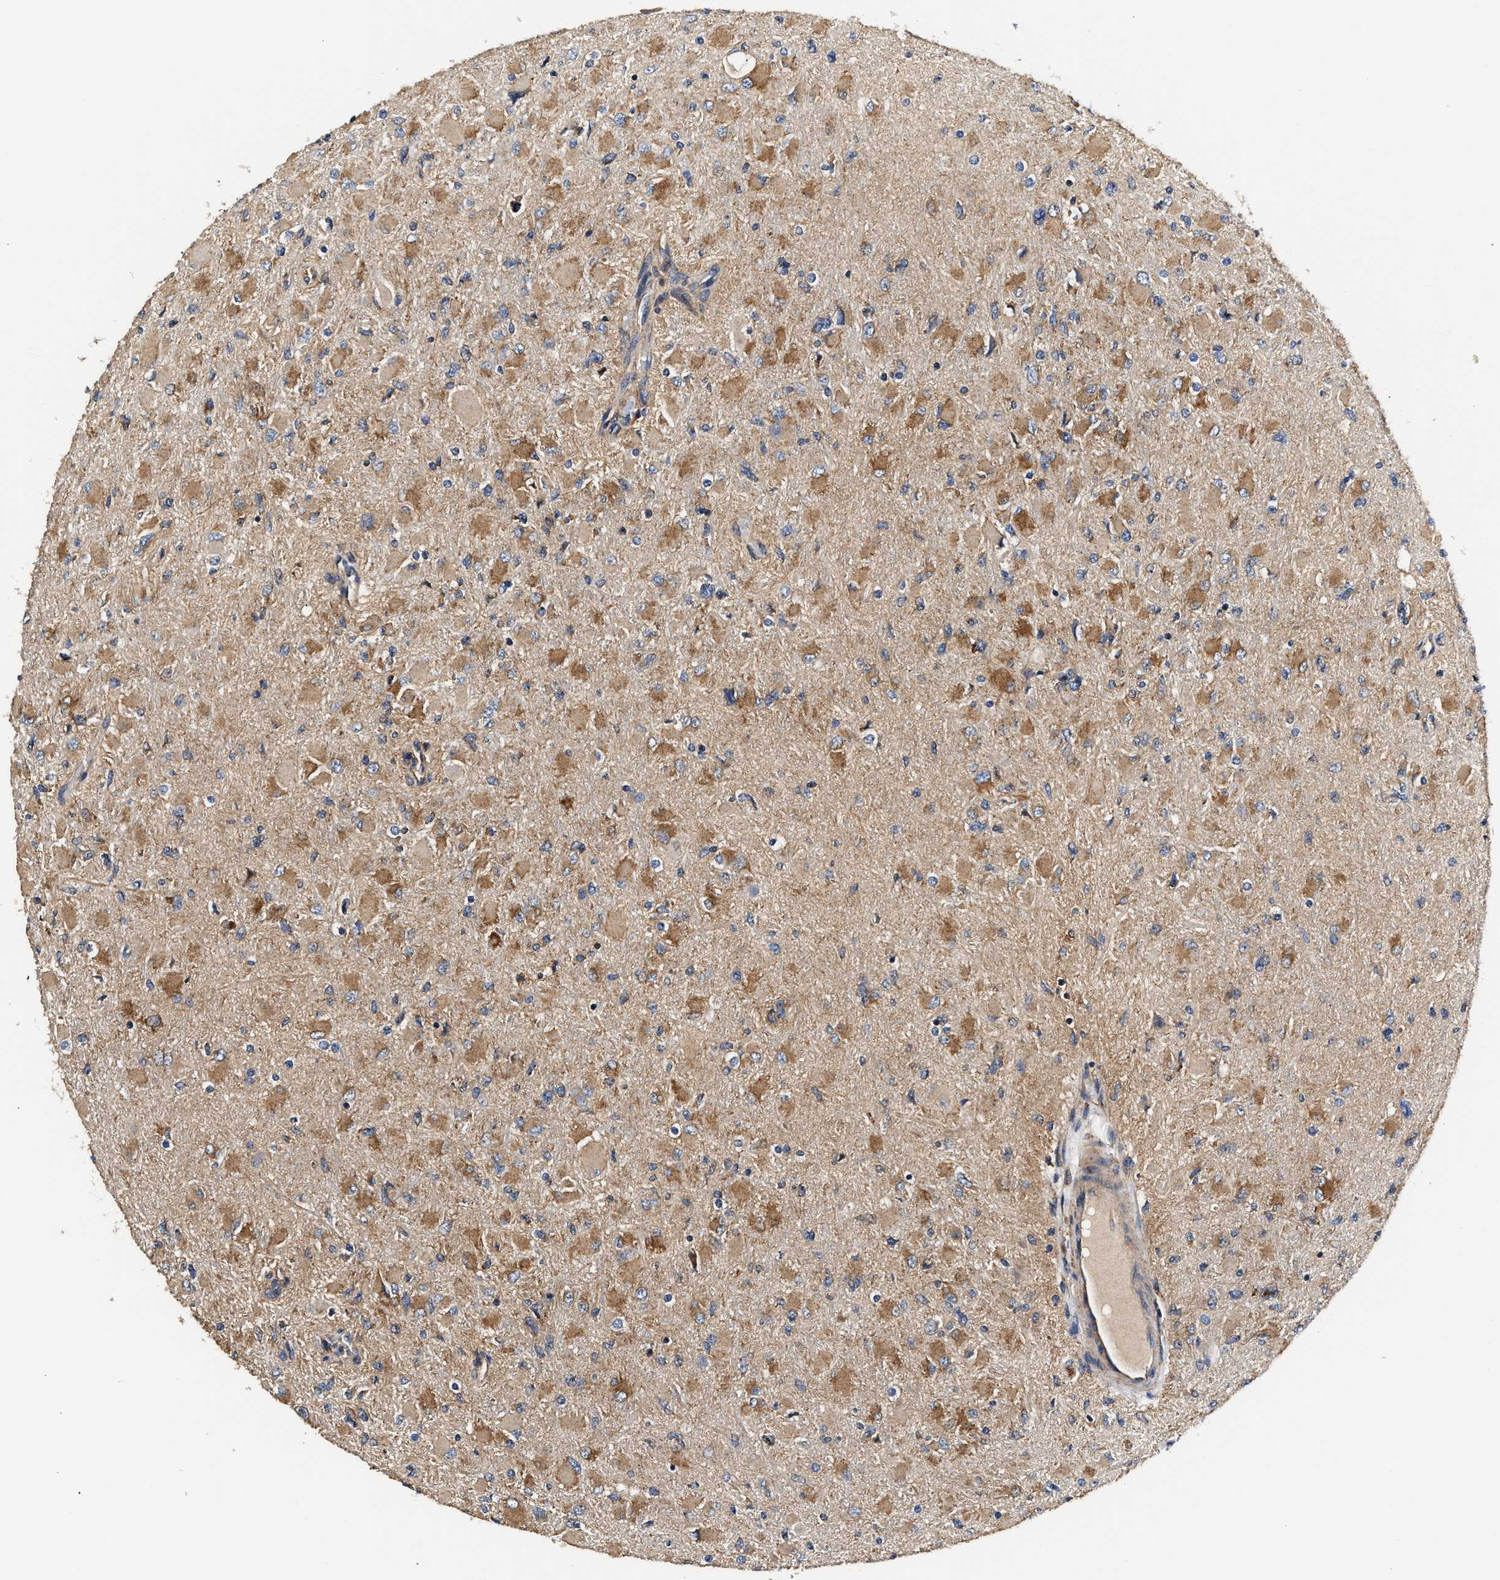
{"staining": {"intensity": "moderate", "quantity": ">75%", "location": "cytoplasmic/membranous"}, "tissue": "glioma", "cell_type": "Tumor cells", "image_type": "cancer", "snomed": [{"axis": "morphology", "description": "Glioma, malignant, High grade"}, {"axis": "topography", "description": "Cerebral cortex"}], "caption": "Immunohistochemical staining of glioma displays medium levels of moderate cytoplasmic/membranous protein staining in approximately >75% of tumor cells.", "gene": "TEX2", "patient": {"sex": "female", "age": 36}}